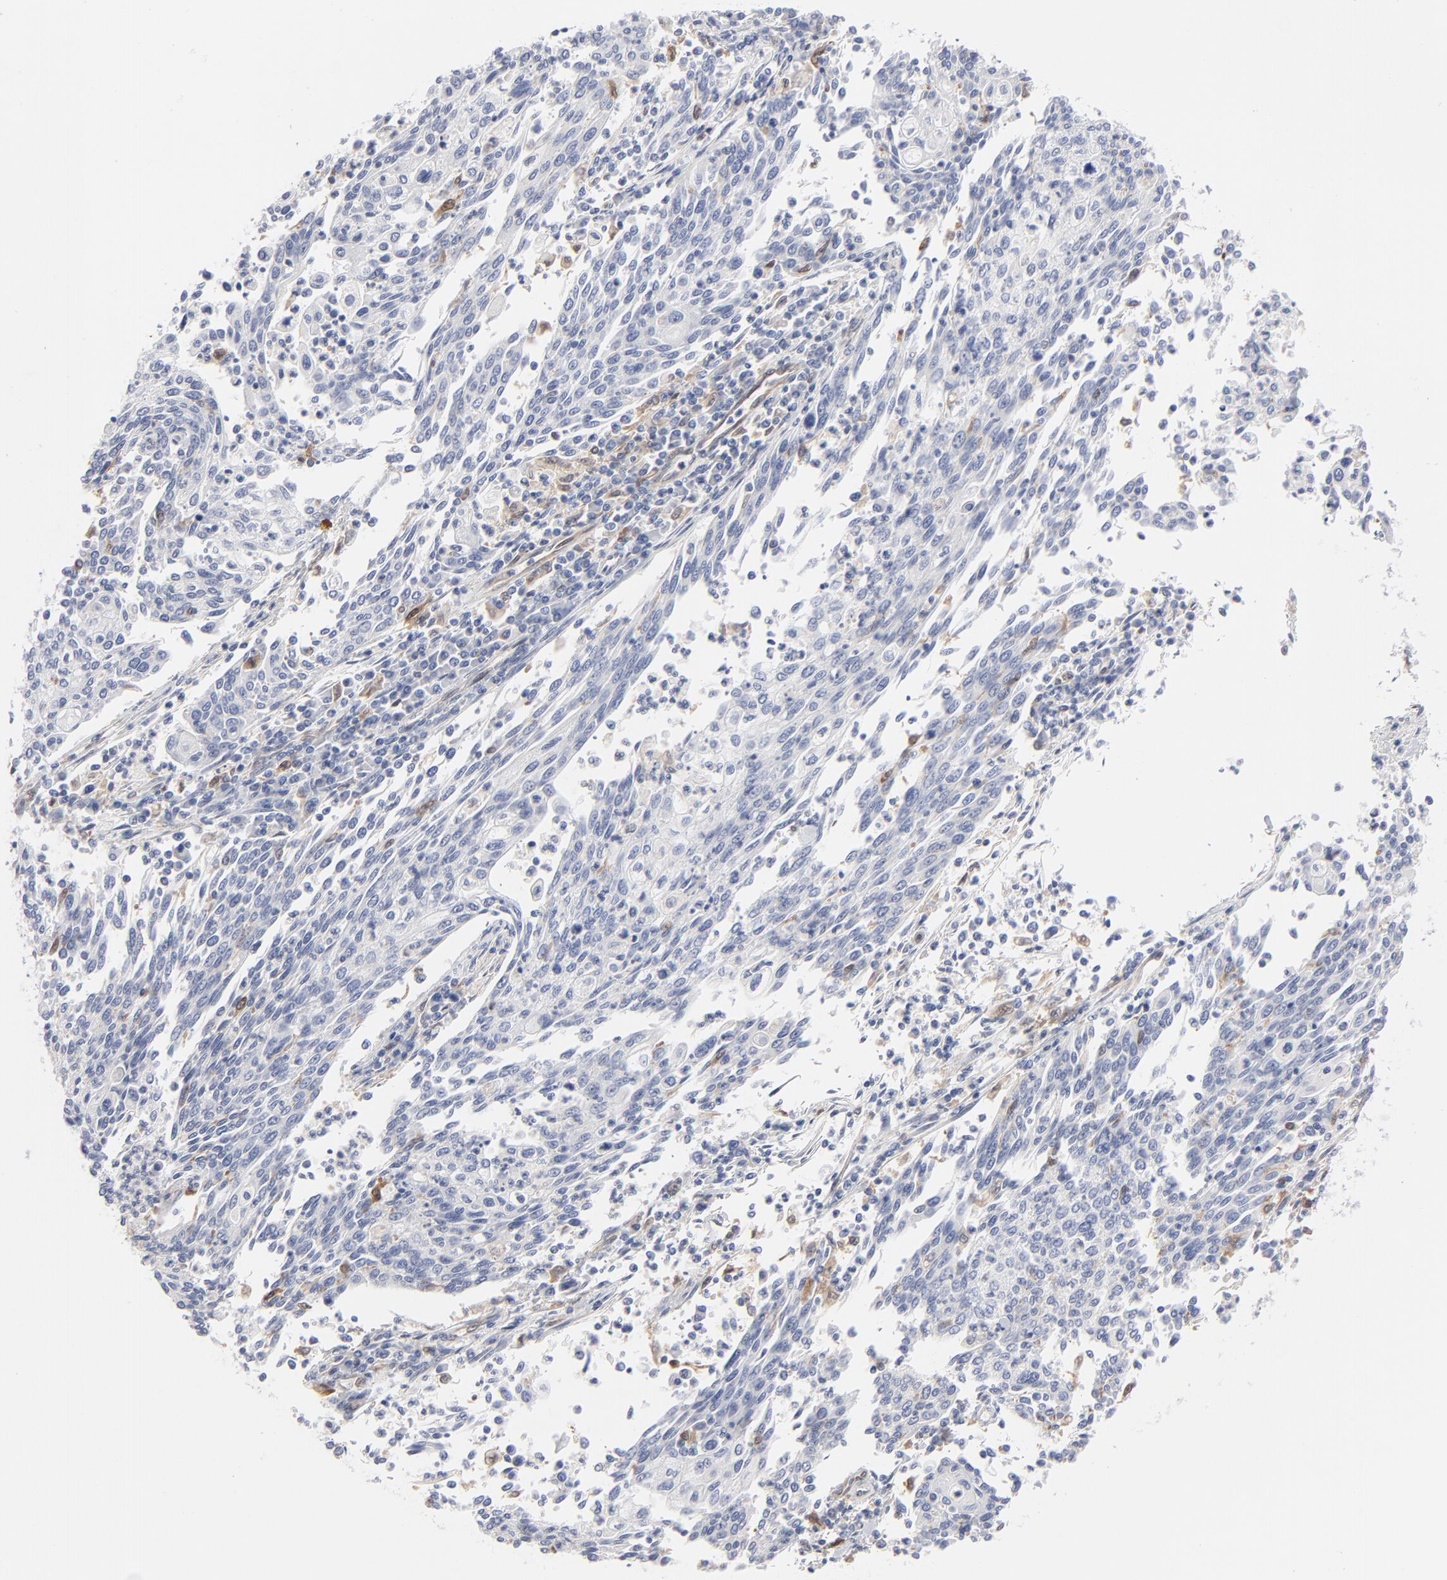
{"staining": {"intensity": "negative", "quantity": "none", "location": "none"}, "tissue": "cervical cancer", "cell_type": "Tumor cells", "image_type": "cancer", "snomed": [{"axis": "morphology", "description": "Squamous cell carcinoma, NOS"}, {"axis": "topography", "description": "Cervix"}], "caption": "Cervical cancer (squamous cell carcinoma) was stained to show a protein in brown. There is no significant staining in tumor cells. Brightfield microscopy of immunohistochemistry (IHC) stained with DAB (3,3'-diaminobenzidine) (brown) and hematoxylin (blue), captured at high magnification.", "gene": "ARRB1", "patient": {"sex": "female", "age": 40}}